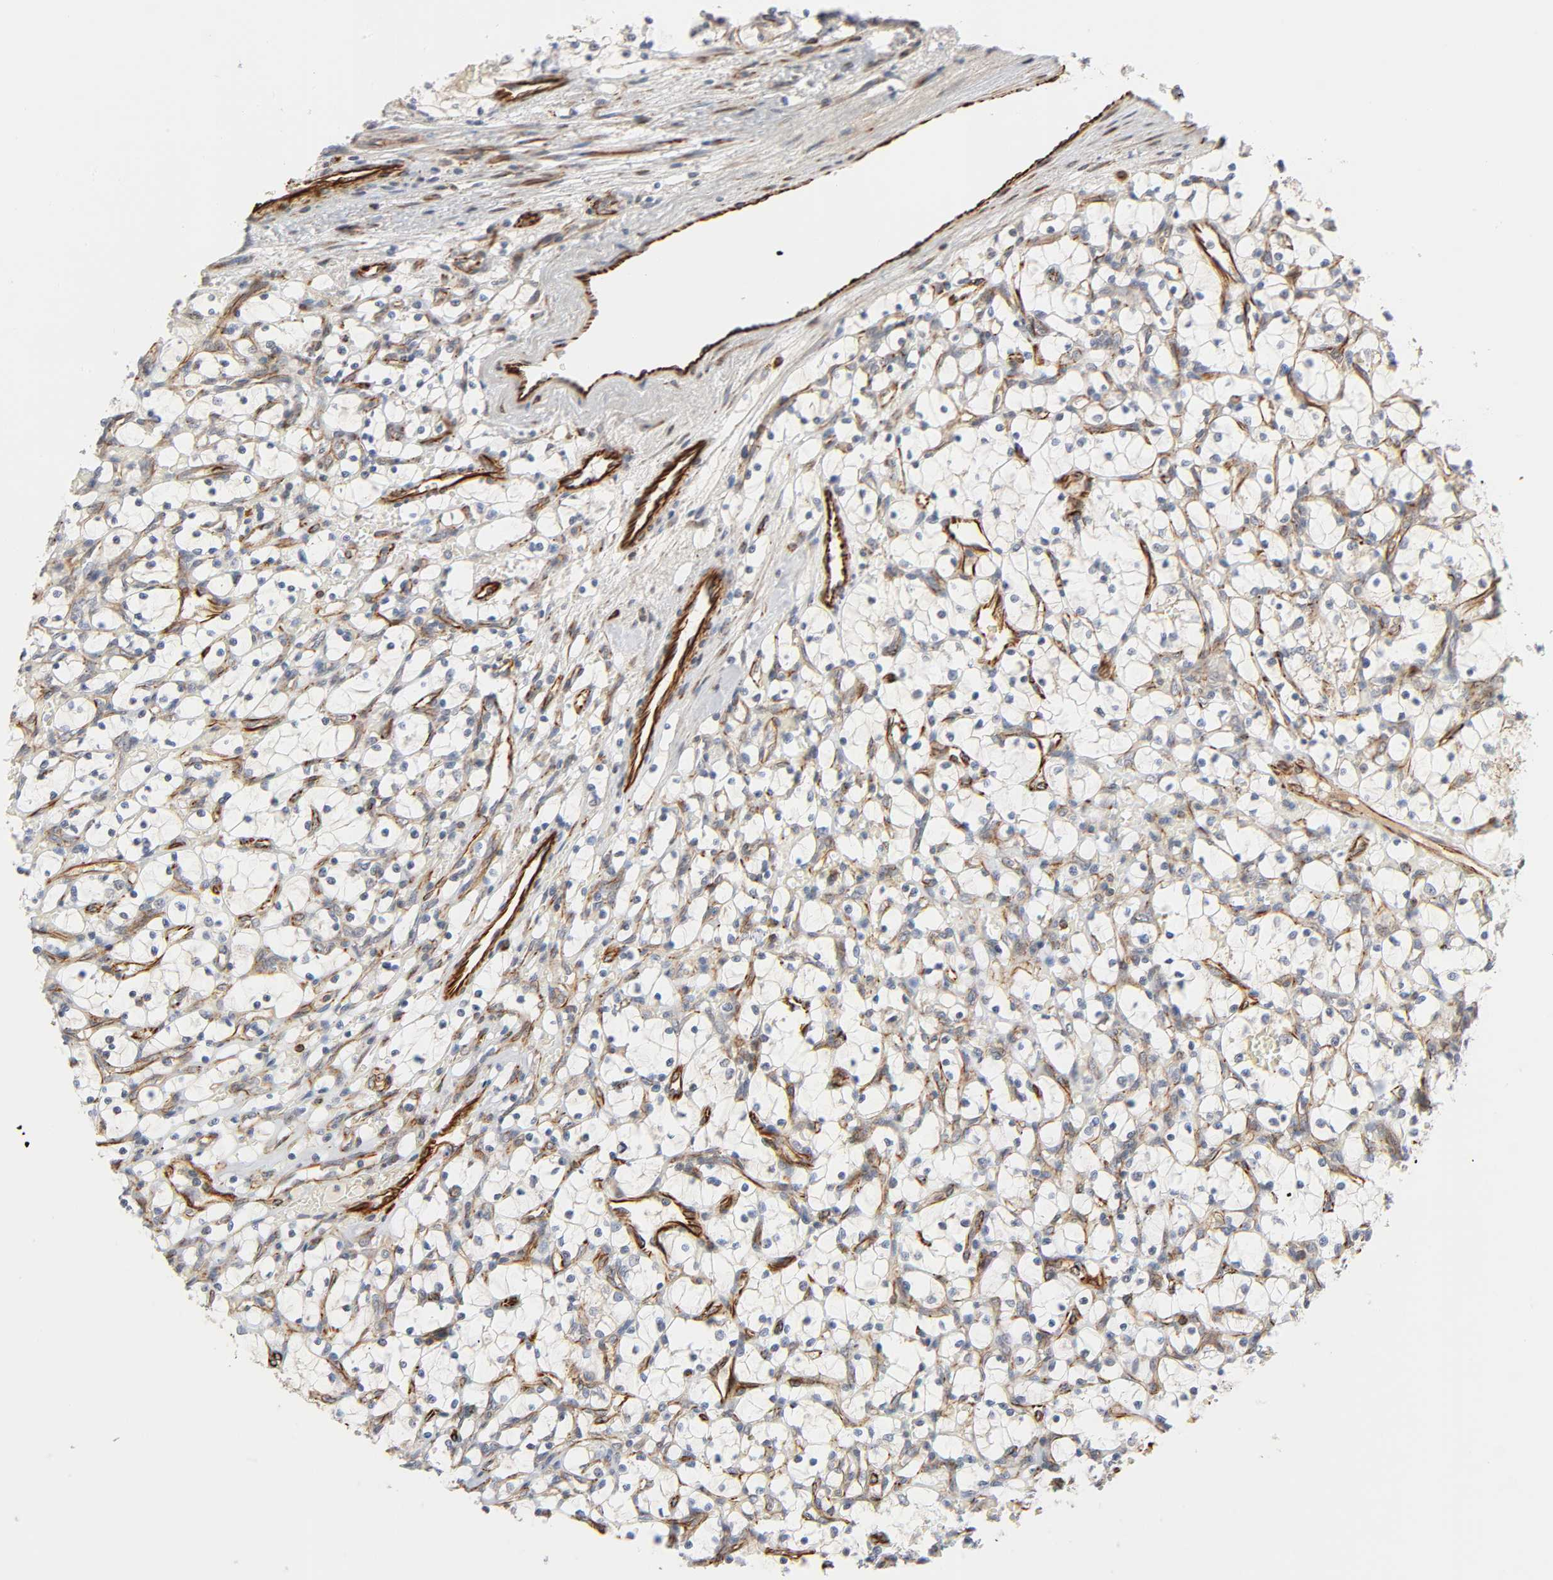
{"staining": {"intensity": "weak", "quantity": "25%-75%", "location": "cytoplasmic/membranous"}, "tissue": "renal cancer", "cell_type": "Tumor cells", "image_type": "cancer", "snomed": [{"axis": "morphology", "description": "Adenocarcinoma, NOS"}, {"axis": "topography", "description": "Kidney"}], "caption": "A low amount of weak cytoplasmic/membranous expression is appreciated in about 25%-75% of tumor cells in renal cancer tissue.", "gene": "REEP6", "patient": {"sex": "female", "age": 69}}